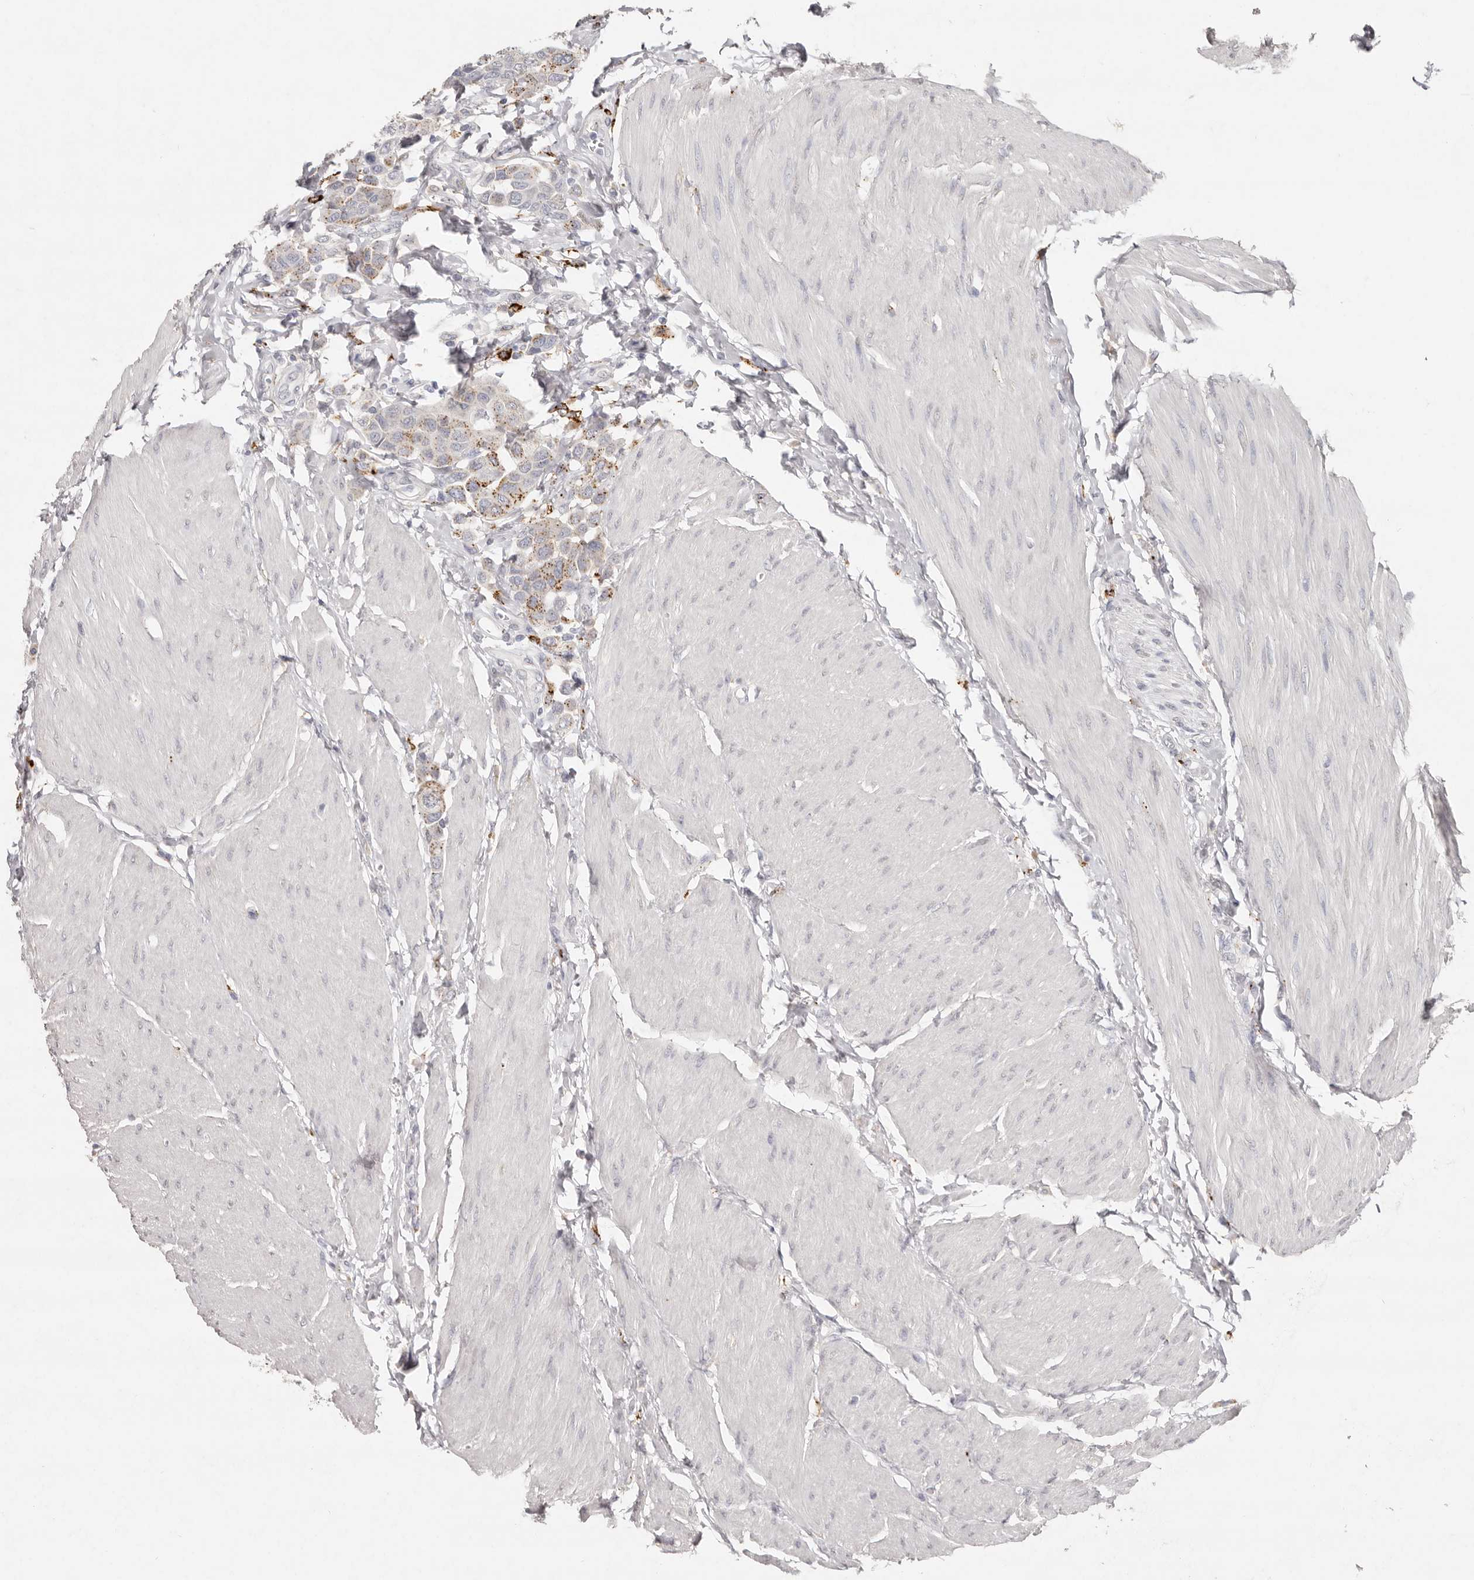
{"staining": {"intensity": "weak", "quantity": "25%-75%", "location": "cytoplasmic/membranous"}, "tissue": "urothelial cancer", "cell_type": "Tumor cells", "image_type": "cancer", "snomed": [{"axis": "morphology", "description": "Urothelial carcinoma, High grade"}, {"axis": "topography", "description": "Urinary bladder"}], "caption": "Protein positivity by immunohistochemistry (IHC) shows weak cytoplasmic/membranous staining in about 25%-75% of tumor cells in urothelial carcinoma (high-grade). (Brightfield microscopy of DAB IHC at high magnification).", "gene": "FAM185A", "patient": {"sex": "male", "age": 50}}